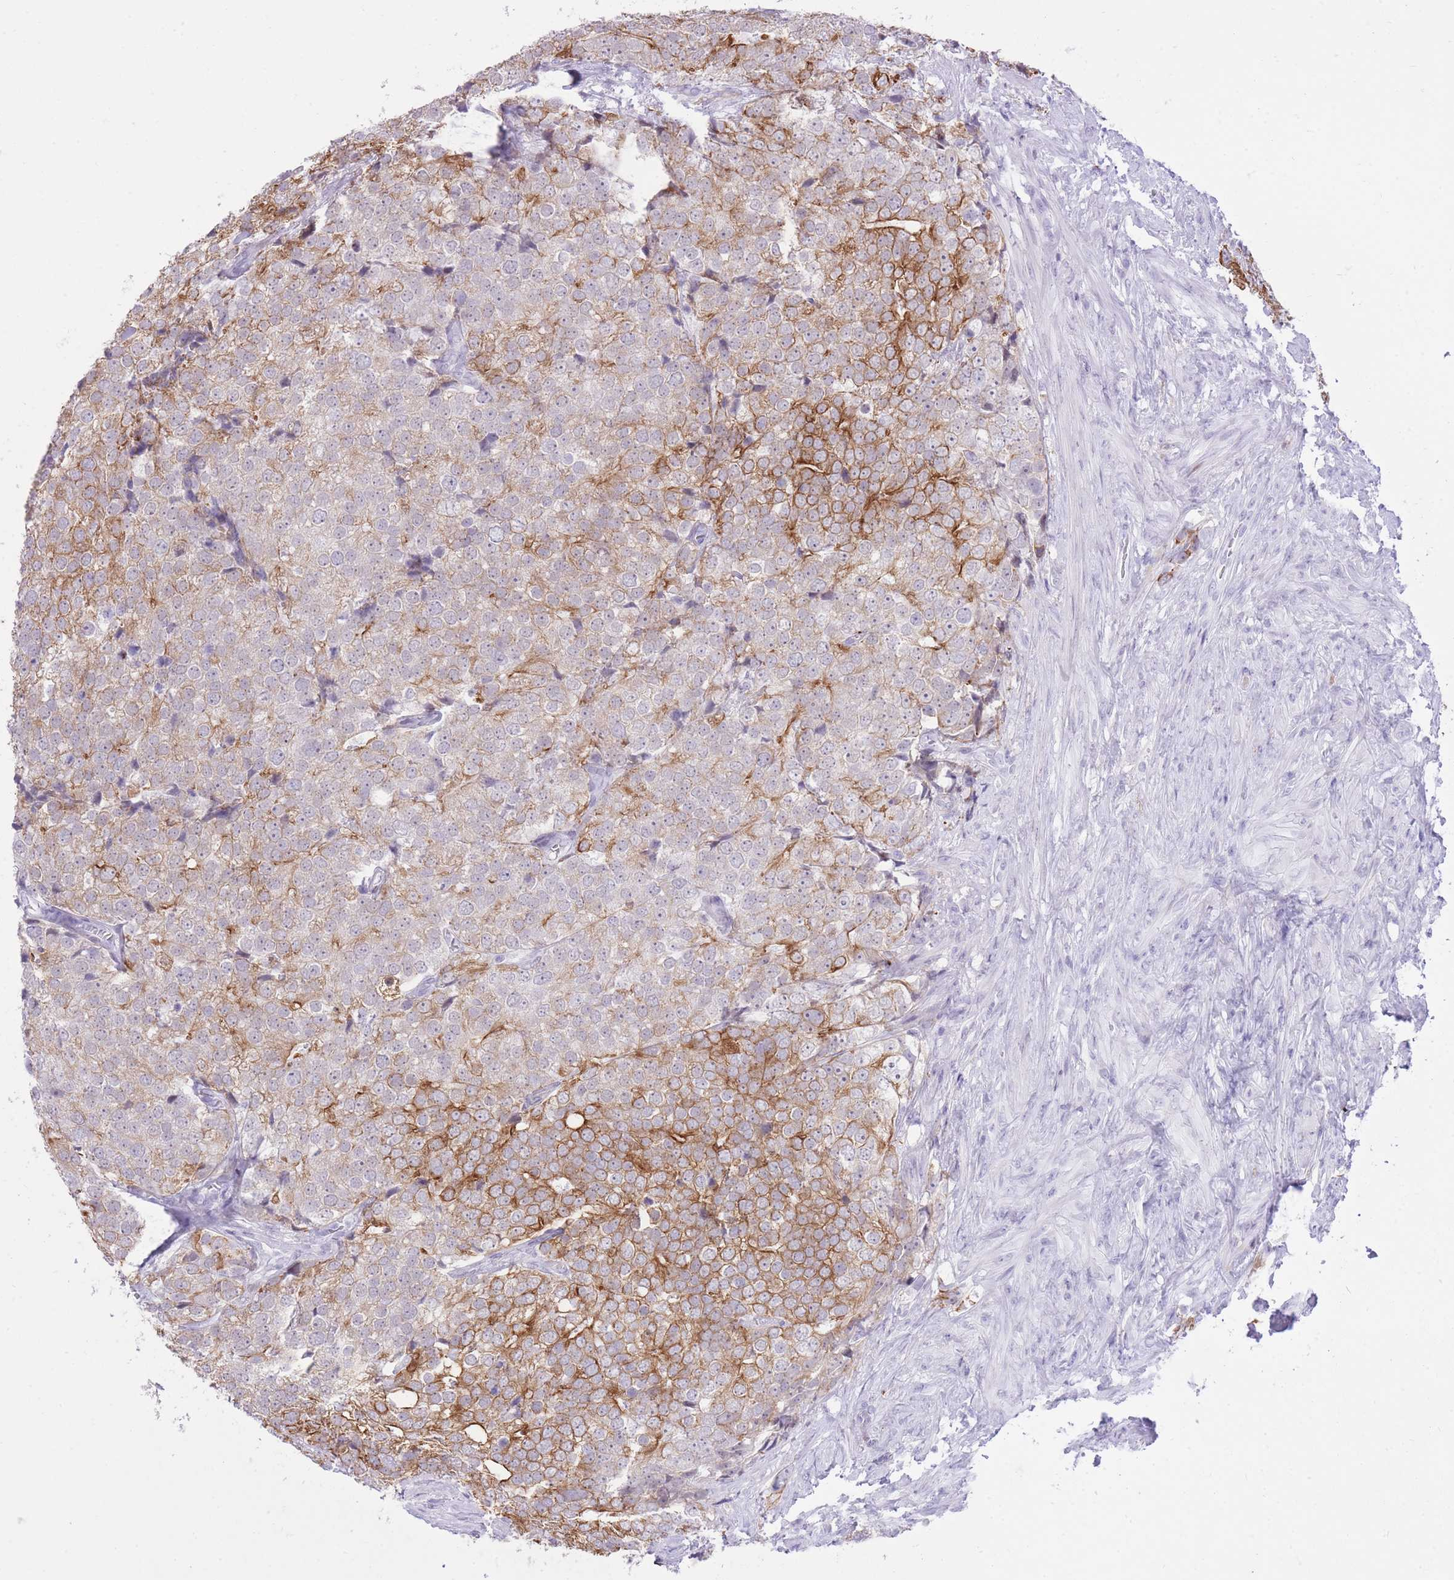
{"staining": {"intensity": "strong", "quantity": "25%-75%", "location": "cytoplasmic/membranous"}, "tissue": "prostate cancer", "cell_type": "Tumor cells", "image_type": "cancer", "snomed": [{"axis": "morphology", "description": "Adenocarcinoma, High grade"}, {"axis": "topography", "description": "Prostate"}], "caption": "Human prostate cancer stained for a protein (brown) displays strong cytoplasmic/membranous positive staining in approximately 25%-75% of tumor cells.", "gene": "MEIS3", "patient": {"sex": "male", "age": 49}}